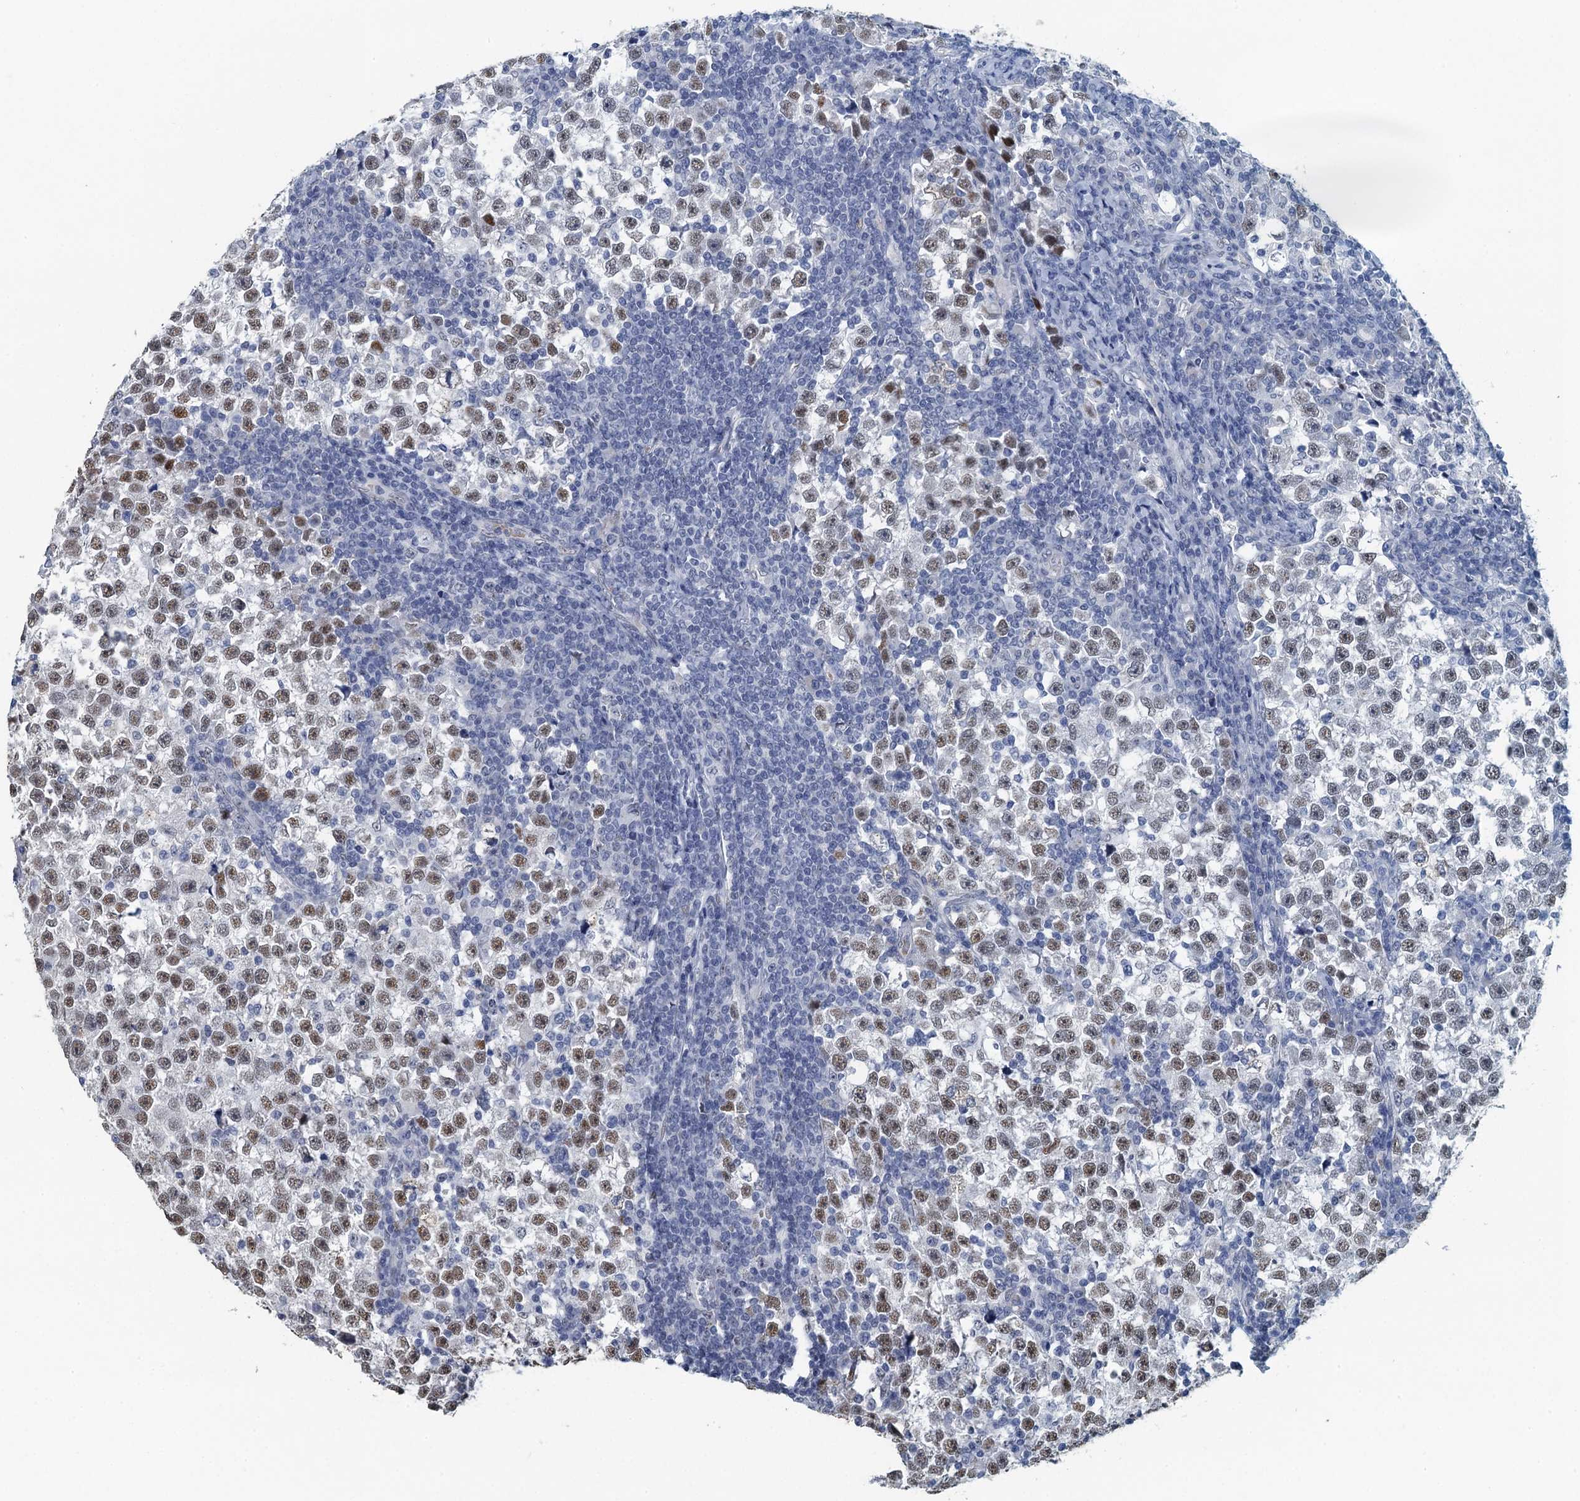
{"staining": {"intensity": "moderate", "quantity": "25%-75%", "location": "nuclear"}, "tissue": "testis cancer", "cell_type": "Tumor cells", "image_type": "cancer", "snomed": [{"axis": "morphology", "description": "Normal tissue, NOS"}, {"axis": "morphology", "description": "Seminoma, NOS"}, {"axis": "topography", "description": "Testis"}], "caption": "Brown immunohistochemical staining in human testis cancer (seminoma) reveals moderate nuclear staining in approximately 25%-75% of tumor cells.", "gene": "TTLL9", "patient": {"sex": "male", "age": 43}}